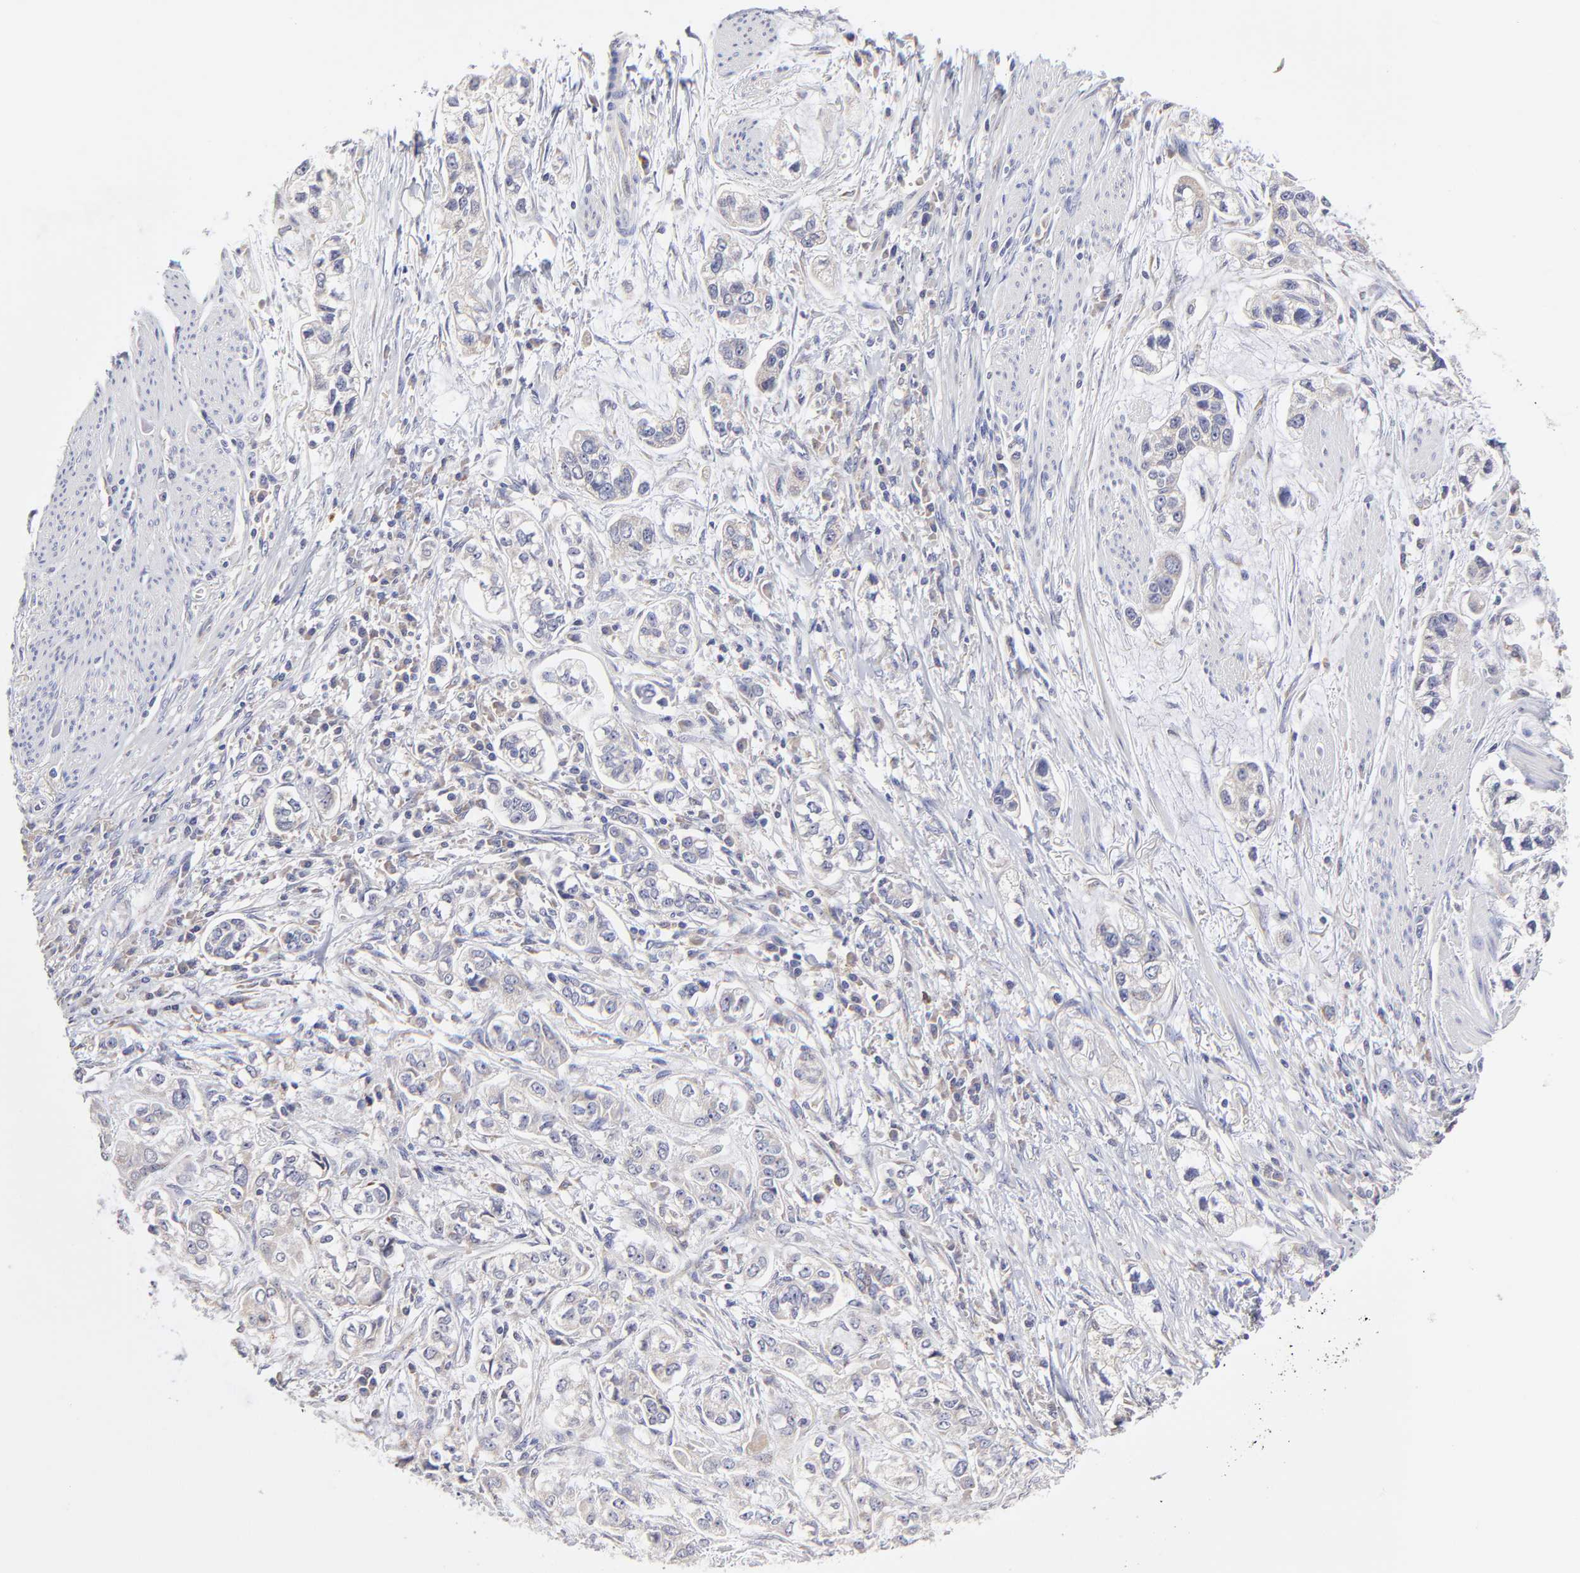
{"staining": {"intensity": "weak", "quantity": ">75%", "location": "cytoplasmic/membranous"}, "tissue": "stomach cancer", "cell_type": "Tumor cells", "image_type": "cancer", "snomed": [{"axis": "morphology", "description": "Adenocarcinoma, NOS"}, {"axis": "topography", "description": "Stomach, lower"}], "caption": "Immunohistochemistry (IHC) micrograph of neoplastic tissue: adenocarcinoma (stomach) stained using immunohistochemistry (IHC) demonstrates low levels of weak protein expression localized specifically in the cytoplasmic/membranous of tumor cells, appearing as a cytoplasmic/membranous brown color.", "gene": "GCSAM", "patient": {"sex": "female", "age": 93}}